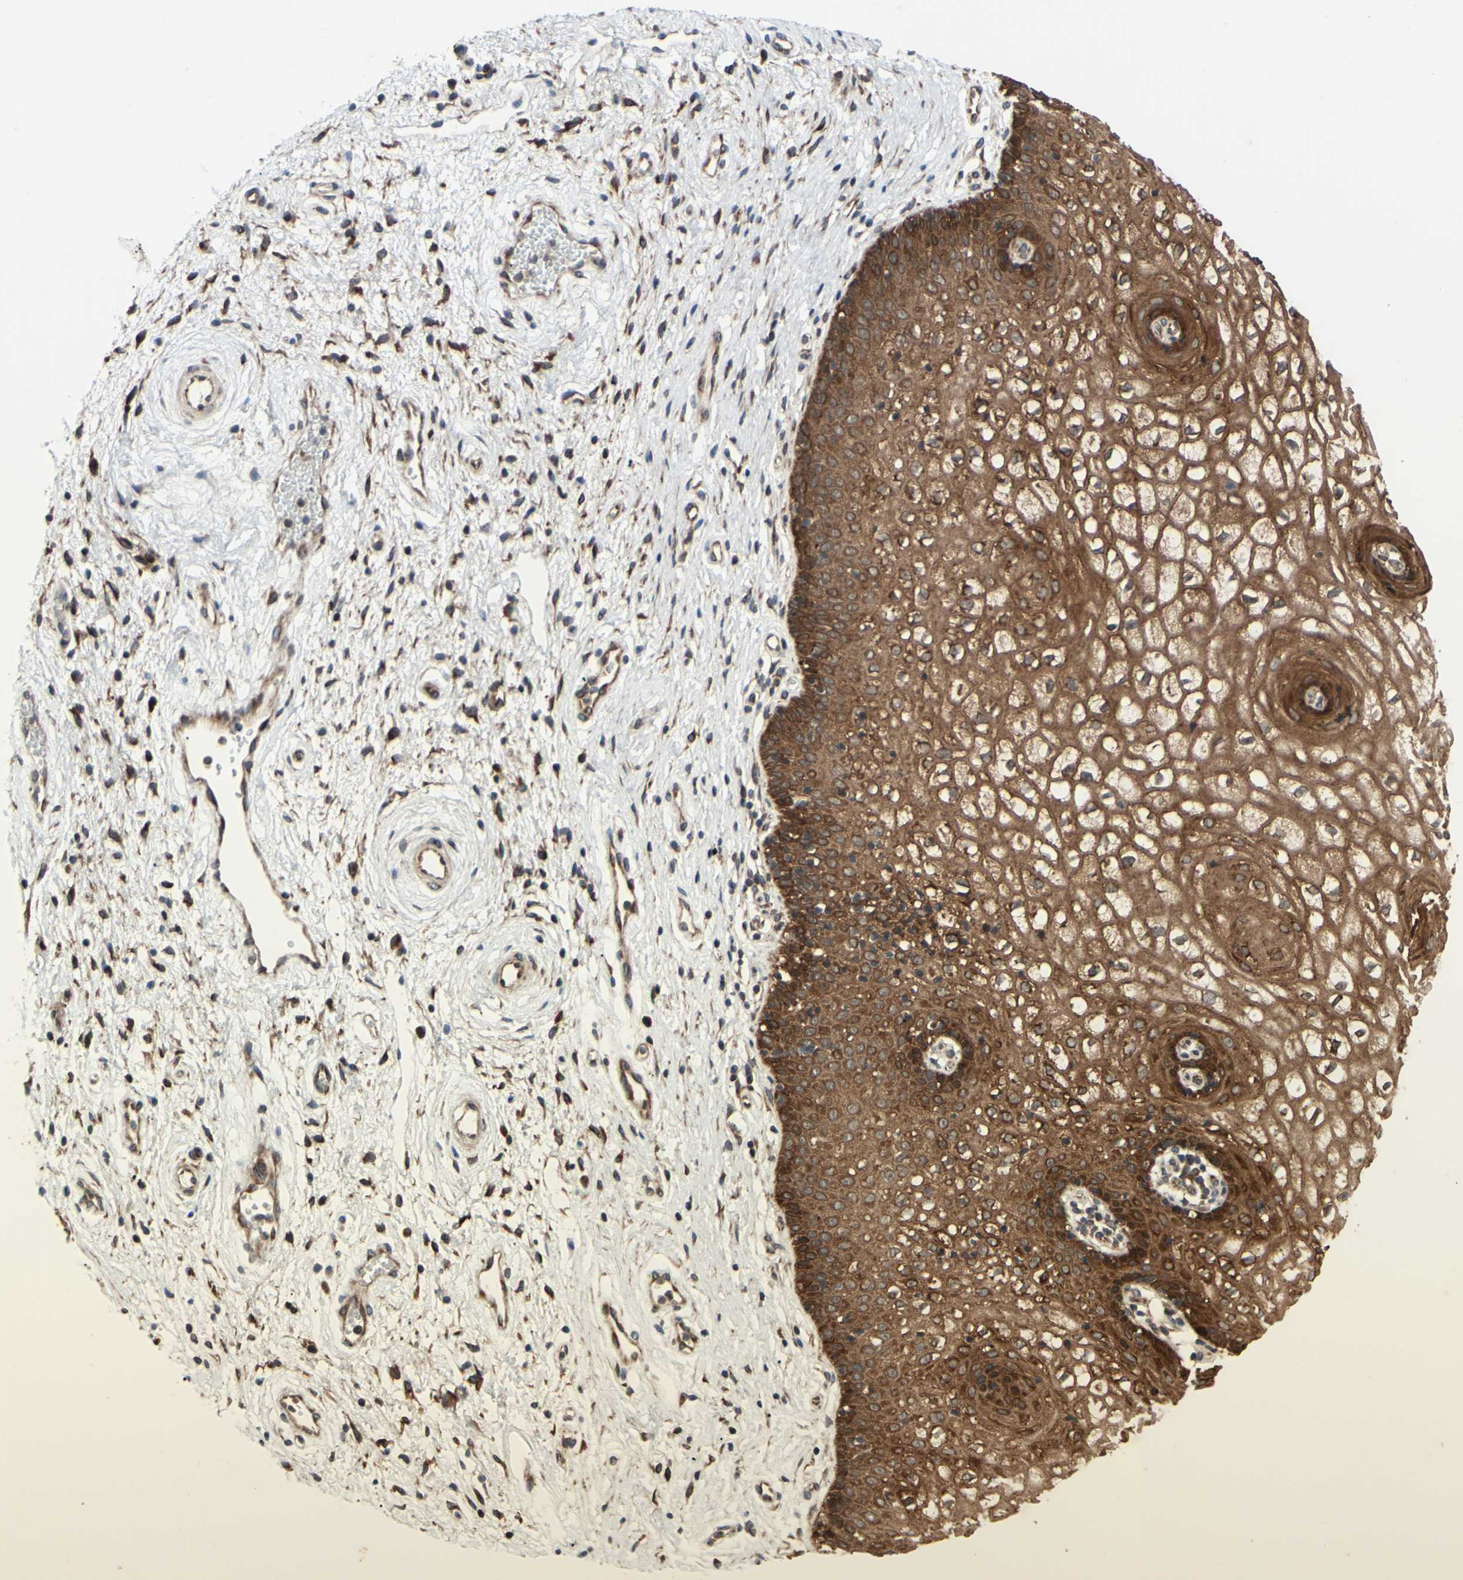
{"staining": {"intensity": "strong", "quantity": ">75%", "location": "cytoplasmic/membranous"}, "tissue": "vagina", "cell_type": "Squamous epithelial cells", "image_type": "normal", "snomed": [{"axis": "morphology", "description": "Normal tissue, NOS"}, {"axis": "topography", "description": "Vagina"}], "caption": "Immunohistochemistry (IHC) of benign human vagina exhibits high levels of strong cytoplasmic/membranous positivity in about >75% of squamous epithelial cells.", "gene": "PRAF2", "patient": {"sex": "female", "age": 34}}